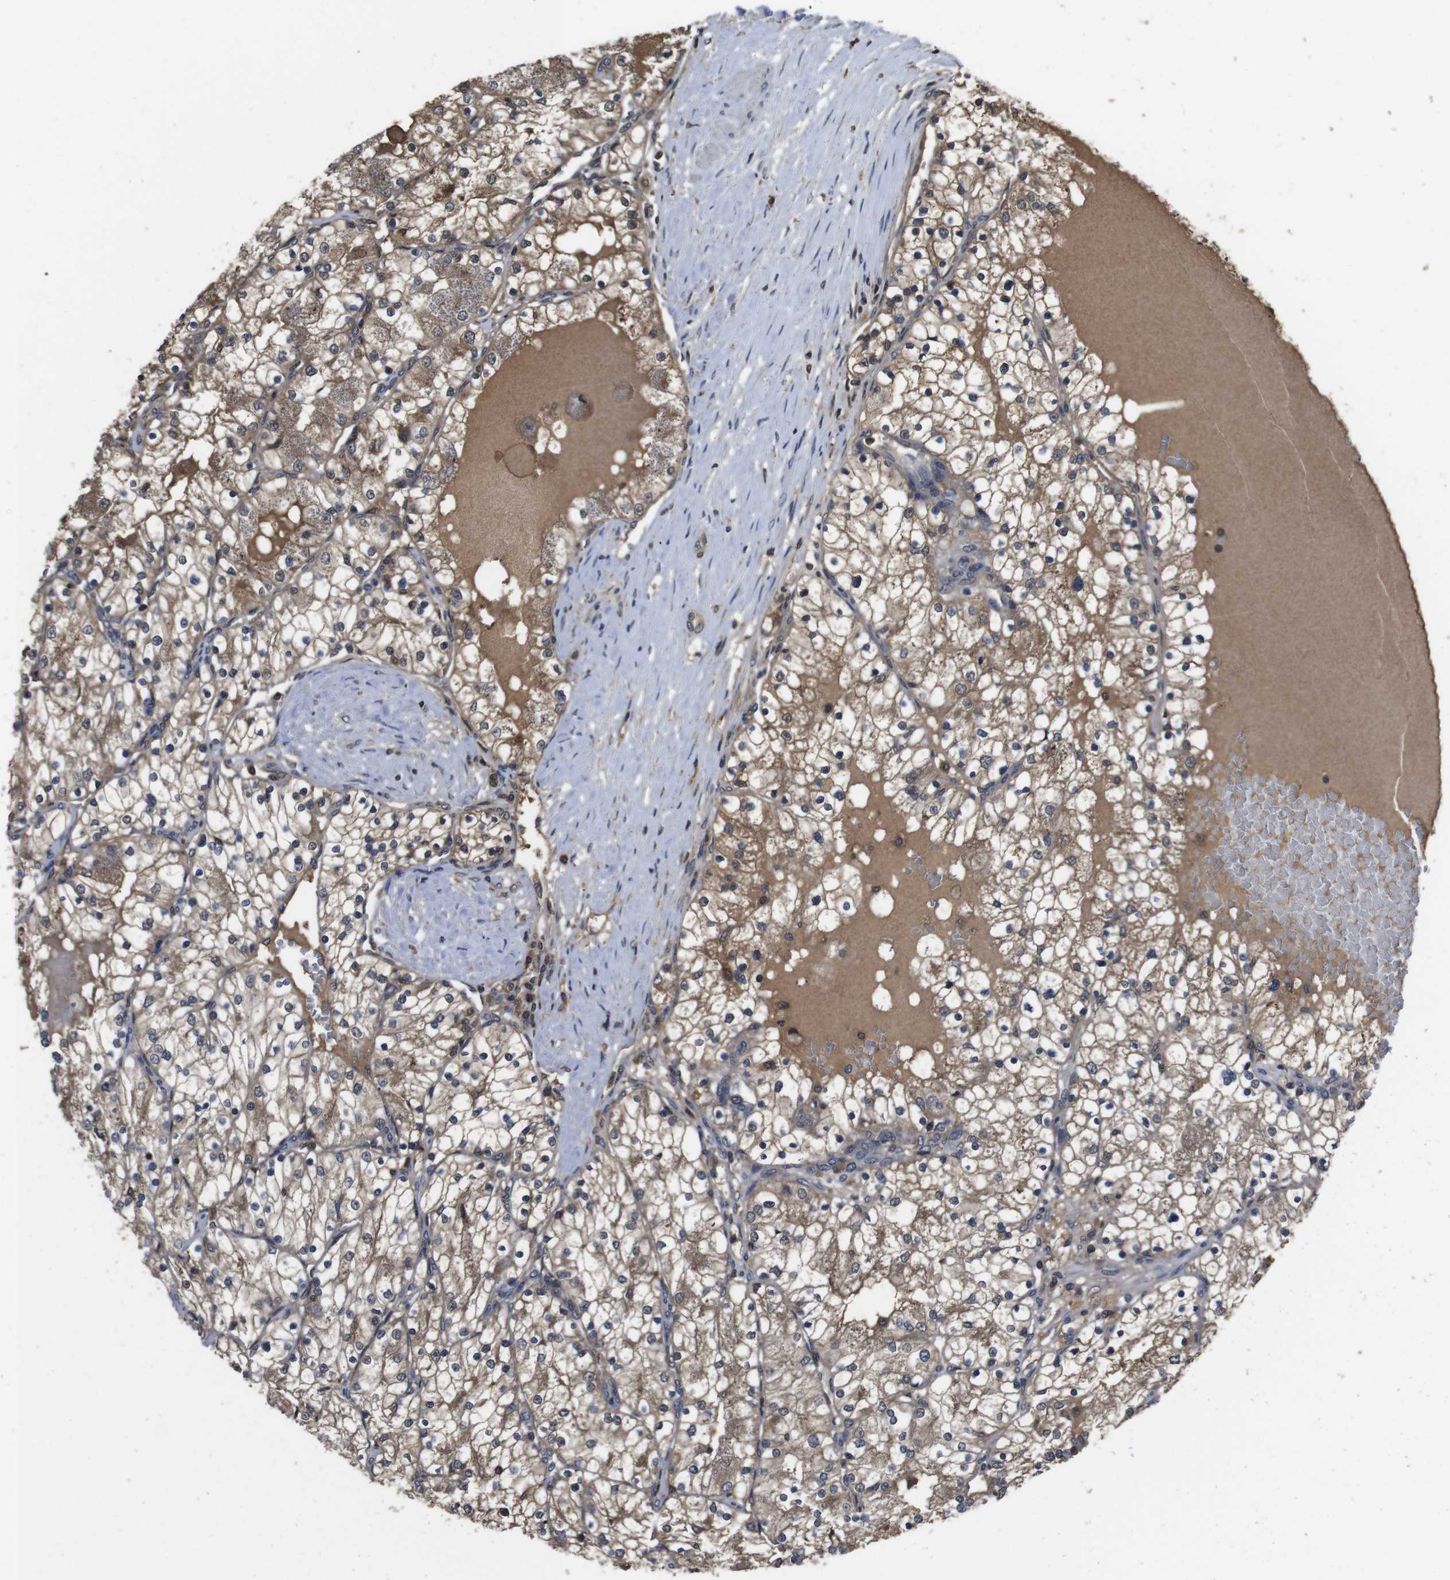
{"staining": {"intensity": "moderate", "quantity": ">75%", "location": "cytoplasmic/membranous"}, "tissue": "renal cancer", "cell_type": "Tumor cells", "image_type": "cancer", "snomed": [{"axis": "morphology", "description": "Adenocarcinoma, NOS"}, {"axis": "topography", "description": "Kidney"}], "caption": "Immunohistochemistry (IHC) of human renal adenocarcinoma exhibits medium levels of moderate cytoplasmic/membranous positivity in approximately >75% of tumor cells.", "gene": "CXCL11", "patient": {"sex": "male", "age": 68}}